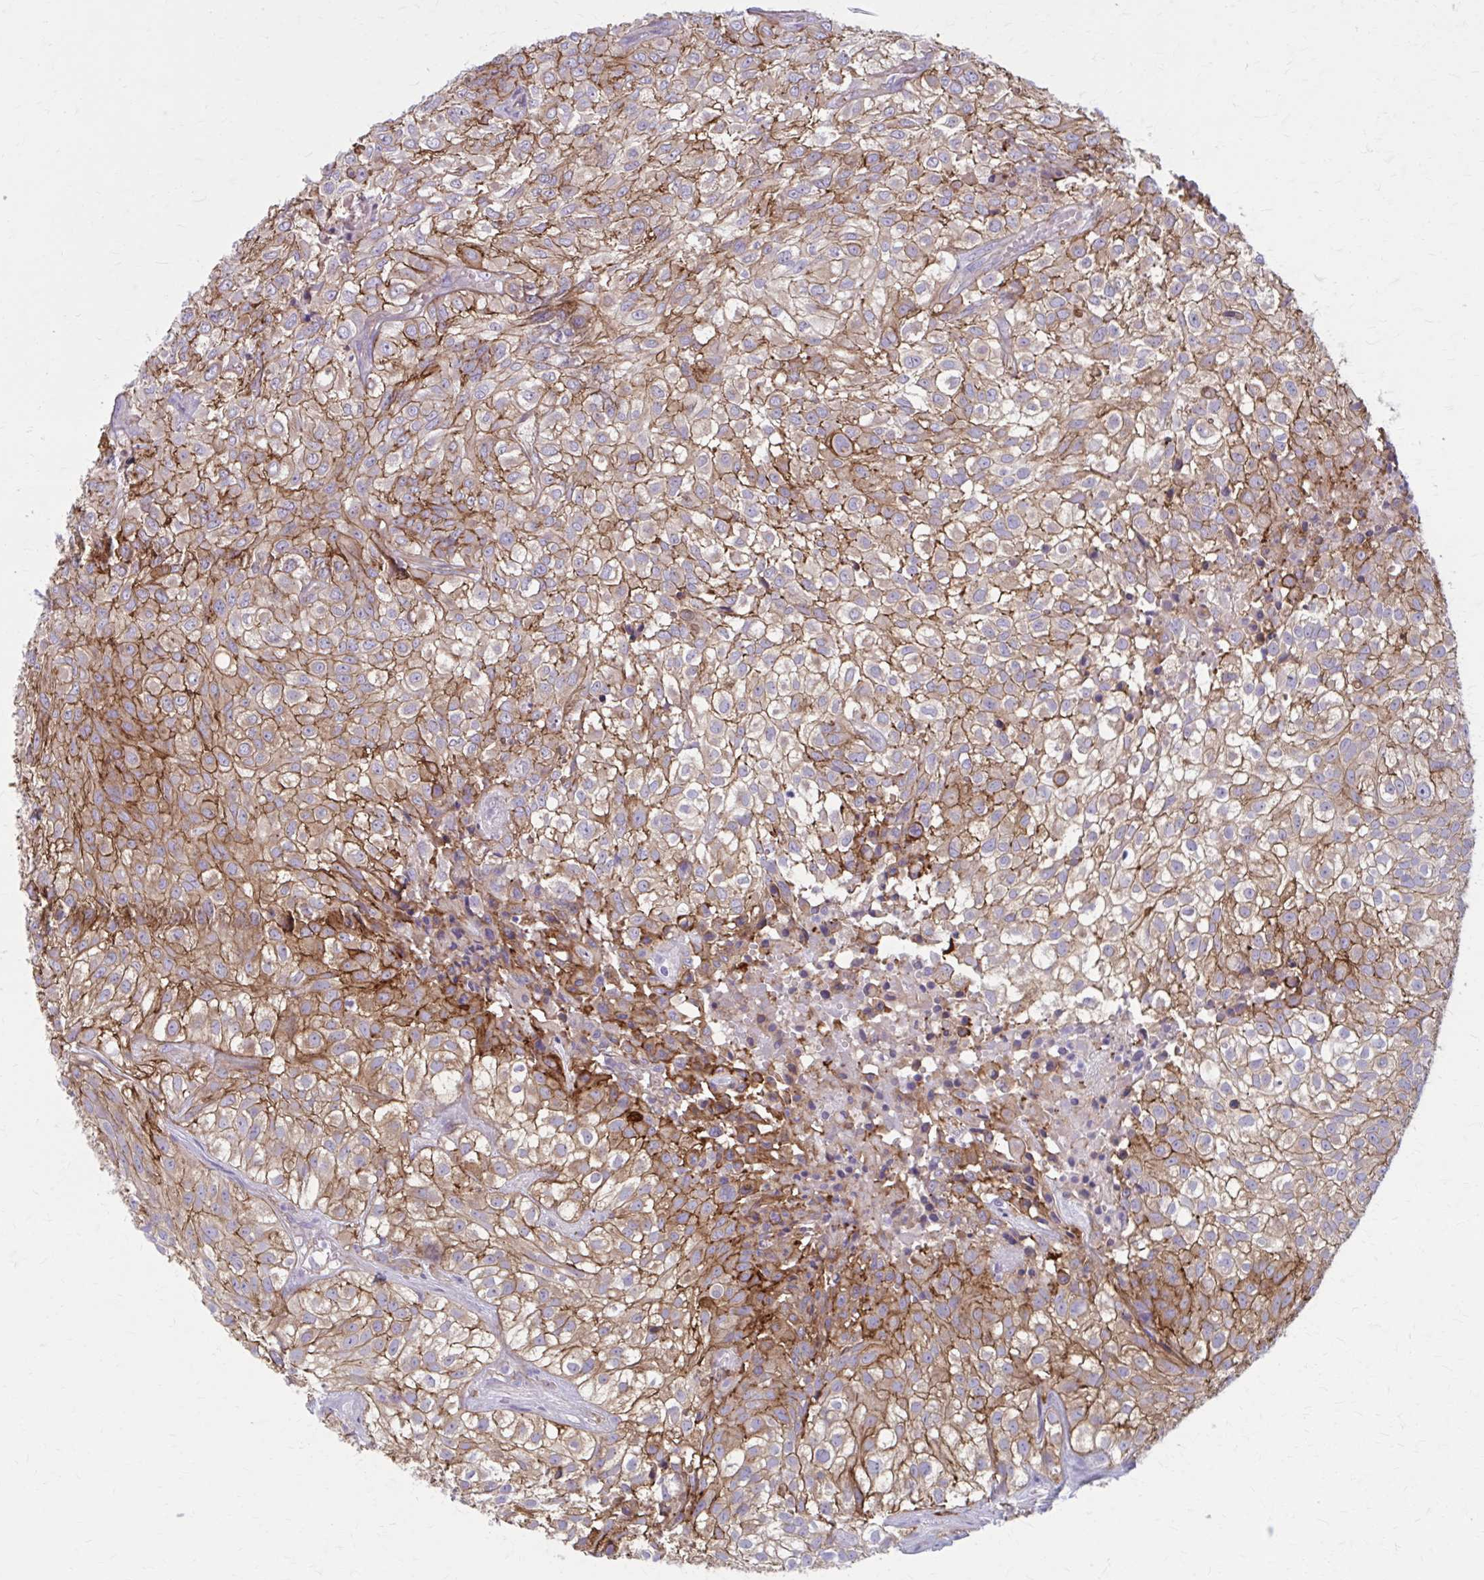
{"staining": {"intensity": "moderate", "quantity": ">75%", "location": "cytoplasmic/membranous"}, "tissue": "urothelial cancer", "cell_type": "Tumor cells", "image_type": "cancer", "snomed": [{"axis": "morphology", "description": "Urothelial carcinoma, High grade"}, {"axis": "topography", "description": "Urinary bladder"}], "caption": "A high-resolution histopathology image shows IHC staining of urothelial cancer, which displays moderate cytoplasmic/membranous staining in about >75% of tumor cells. Immunohistochemistry stains the protein in brown and the nuclei are stained blue.", "gene": "ZDHHC7", "patient": {"sex": "male", "age": 56}}